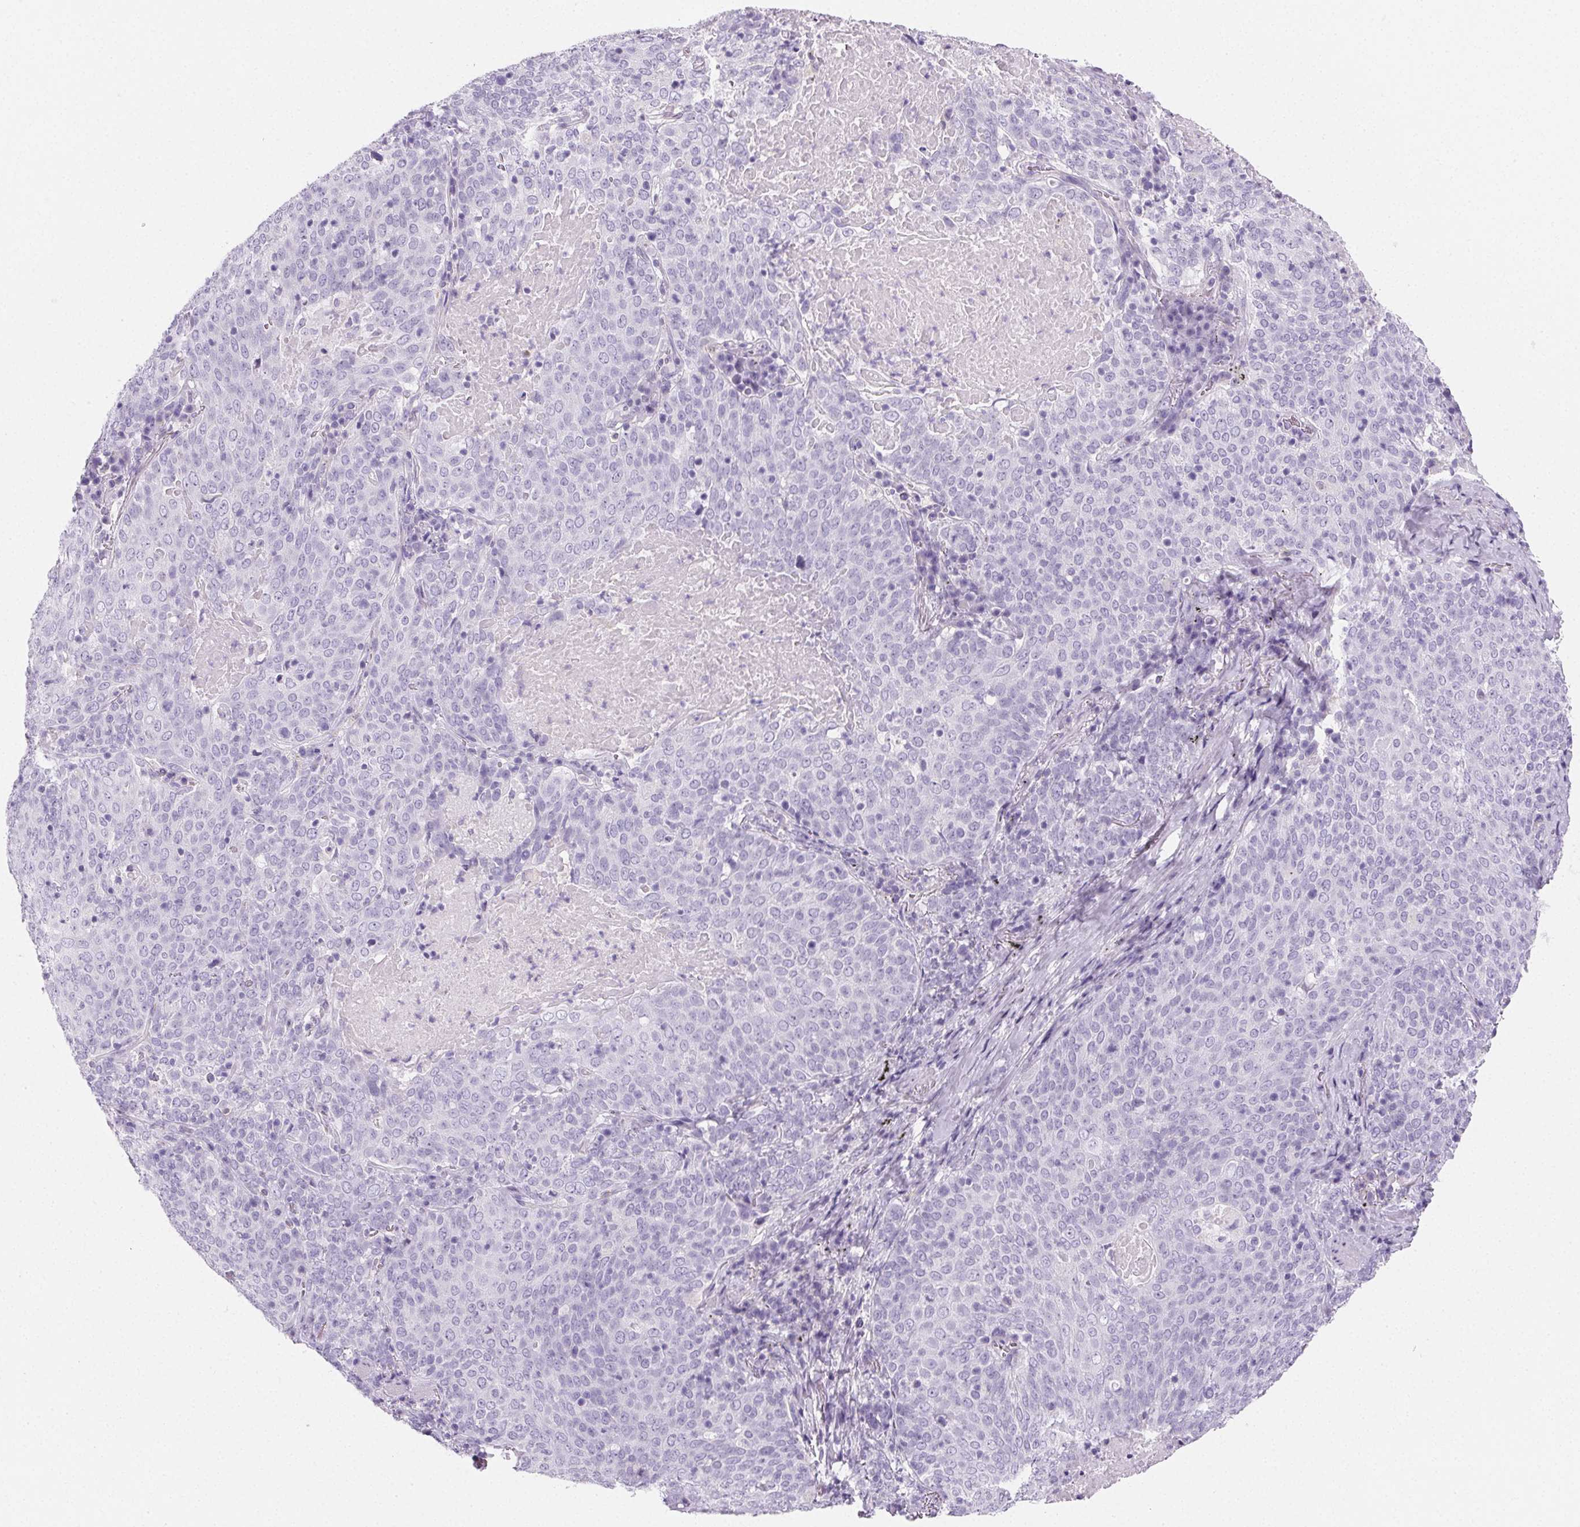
{"staining": {"intensity": "negative", "quantity": "none", "location": "none"}, "tissue": "lung cancer", "cell_type": "Tumor cells", "image_type": "cancer", "snomed": [{"axis": "morphology", "description": "Squamous cell carcinoma, NOS"}, {"axis": "topography", "description": "Lung"}], "caption": "A histopathology image of lung cancer (squamous cell carcinoma) stained for a protein demonstrates no brown staining in tumor cells.", "gene": "PRSS3", "patient": {"sex": "male", "age": 82}}